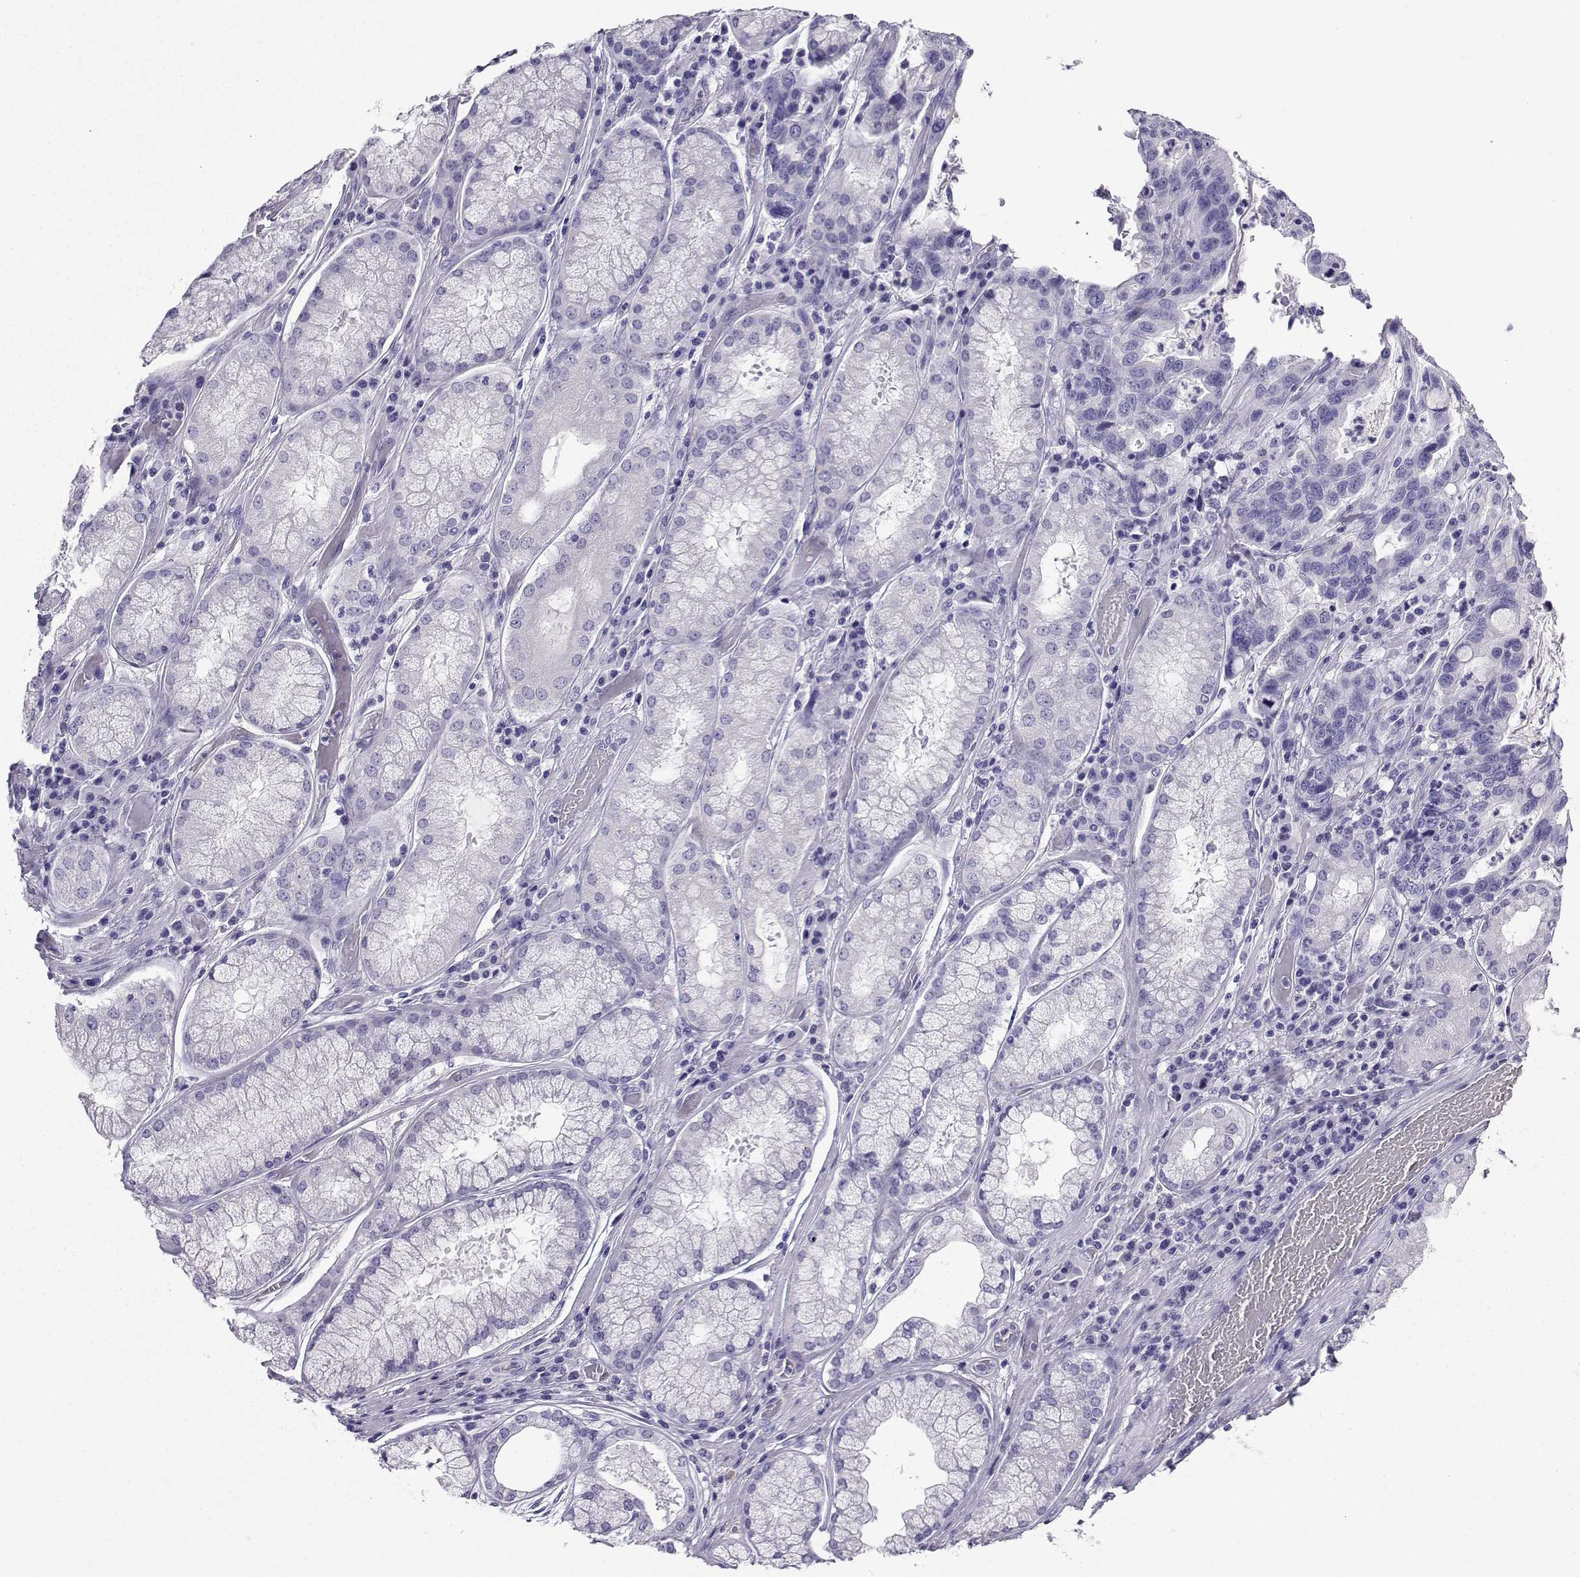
{"staining": {"intensity": "negative", "quantity": "none", "location": "none"}, "tissue": "stomach cancer", "cell_type": "Tumor cells", "image_type": "cancer", "snomed": [{"axis": "morphology", "description": "Adenocarcinoma, NOS"}, {"axis": "topography", "description": "Stomach, lower"}], "caption": "DAB immunohistochemical staining of human stomach cancer shows no significant positivity in tumor cells.", "gene": "LINGO1", "patient": {"sex": "female", "age": 76}}